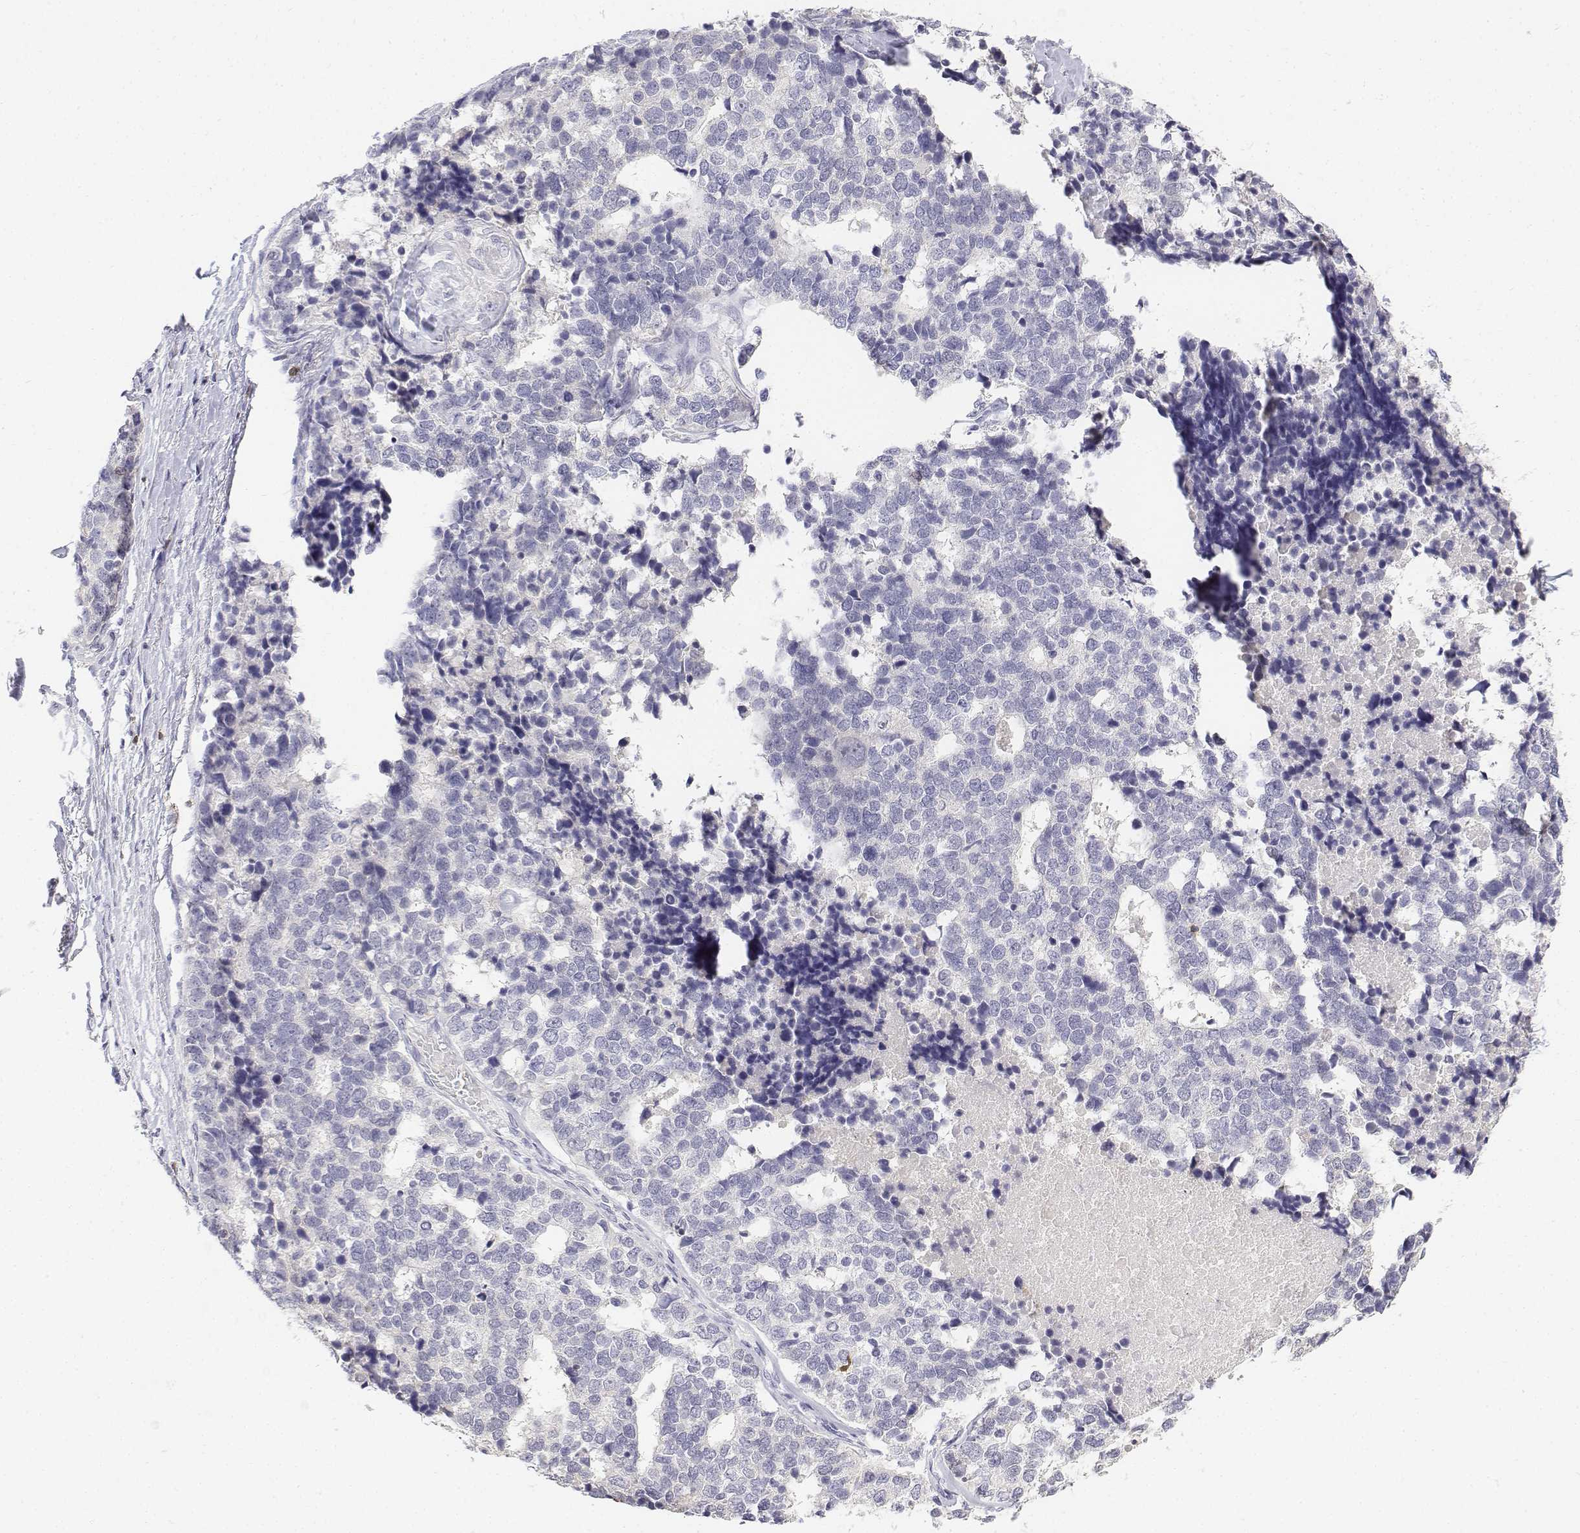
{"staining": {"intensity": "negative", "quantity": "none", "location": "none"}, "tissue": "stomach cancer", "cell_type": "Tumor cells", "image_type": "cancer", "snomed": [{"axis": "morphology", "description": "Adenocarcinoma, NOS"}, {"axis": "topography", "description": "Stomach"}], "caption": "There is no significant expression in tumor cells of stomach adenocarcinoma.", "gene": "CD3E", "patient": {"sex": "male", "age": 69}}